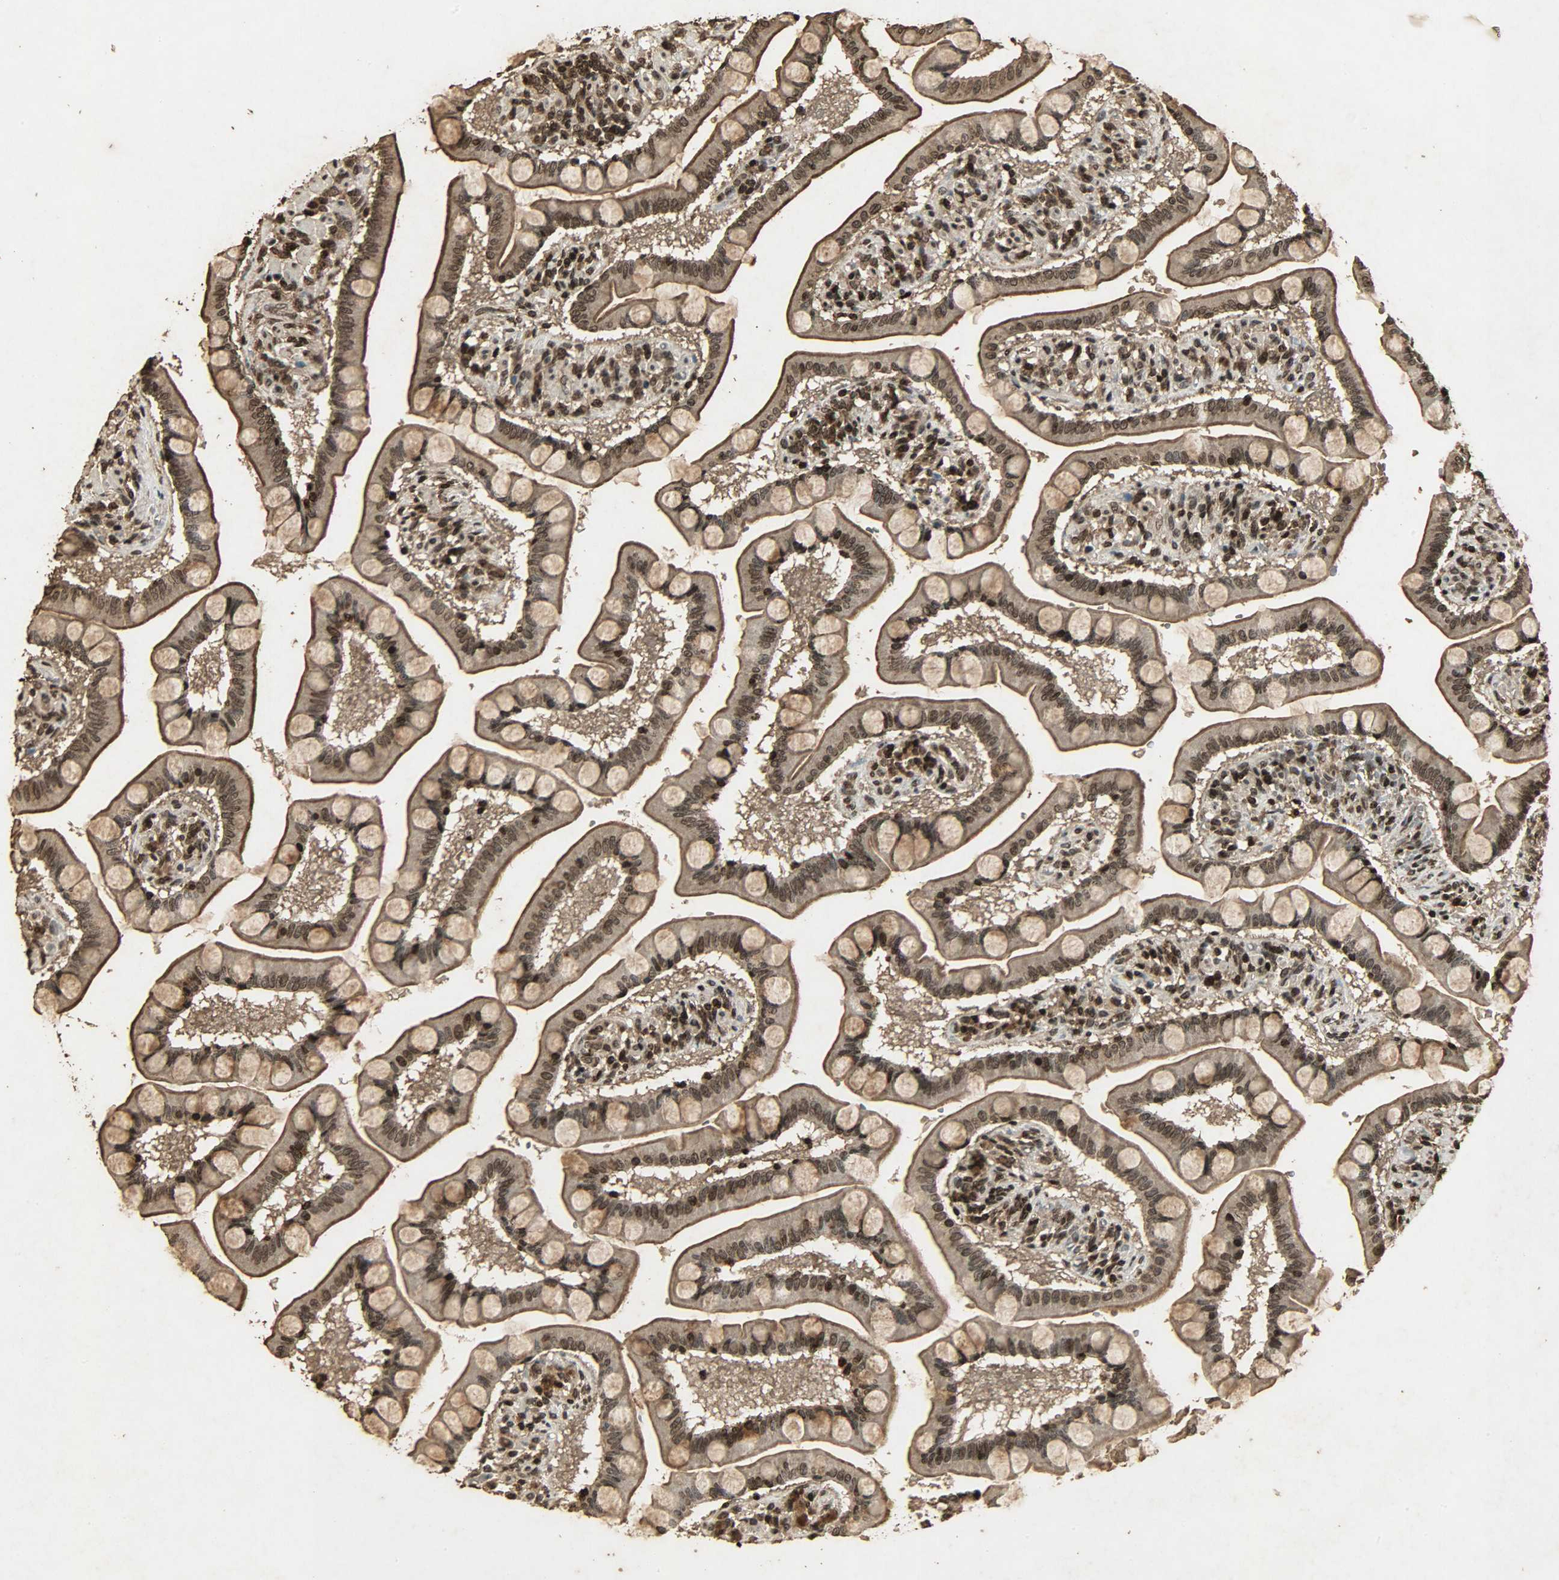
{"staining": {"intensity": "strong", "quantity": ">75%", "location": "cytoplasmic/membranous,nuclear"}, "tissue": "small intestine", "cell_type": "Glandular cells", "image_type": "normal", "snomed": [{"axis": "morphology", "description": "Normal tissue, NOS"}, {"axis": "topography", "description": "Small intestine"}], "caption": "Immunohistochemistry histopathology image of benign human small intestine stained for a protein (brown), which demonstrates high levels of strong cytoplasmic/membranous,nuclear expression in approximately >75% of glandular cells.", "gene": "PPP3R1", "patient": {"sex": "male", "age": 41}}